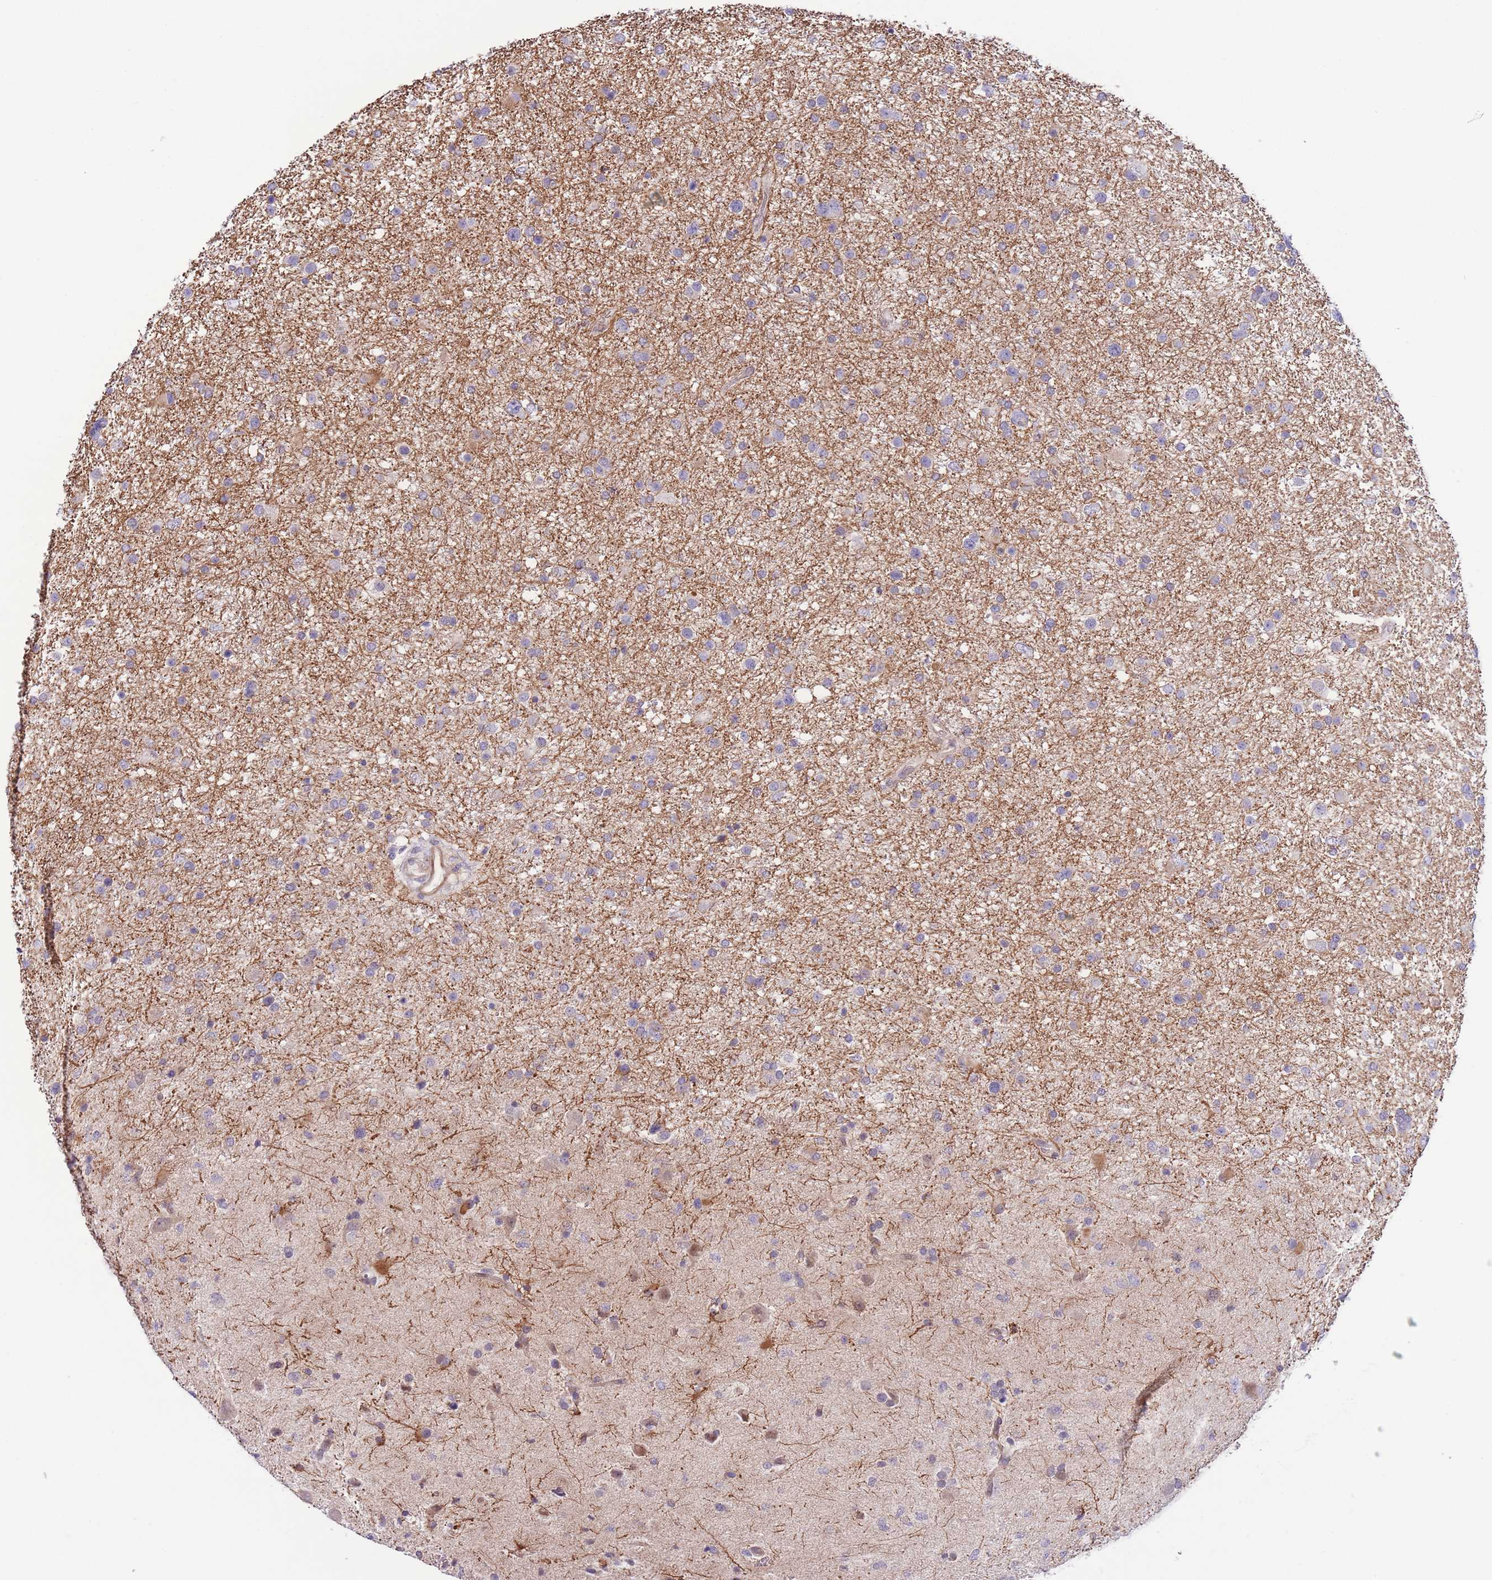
{"staining": {"intensity": "negative", "quantity": "none", "location": "none"}, "tissue": "glioma", "cell_type": "Tumor cells", "image_type": "cancer", "snomed": [{"axis": "morphology", "description": "Glioma, malignant, Low grade"}, {"axis": "topography", "description": "Brain"}], "caption": "Photomicrograph shows no significant protein expression in tumor cells of malignant low-grade glioma.", "gene": "C9orf152", "patient": {"sex": "female", "age": 32}}